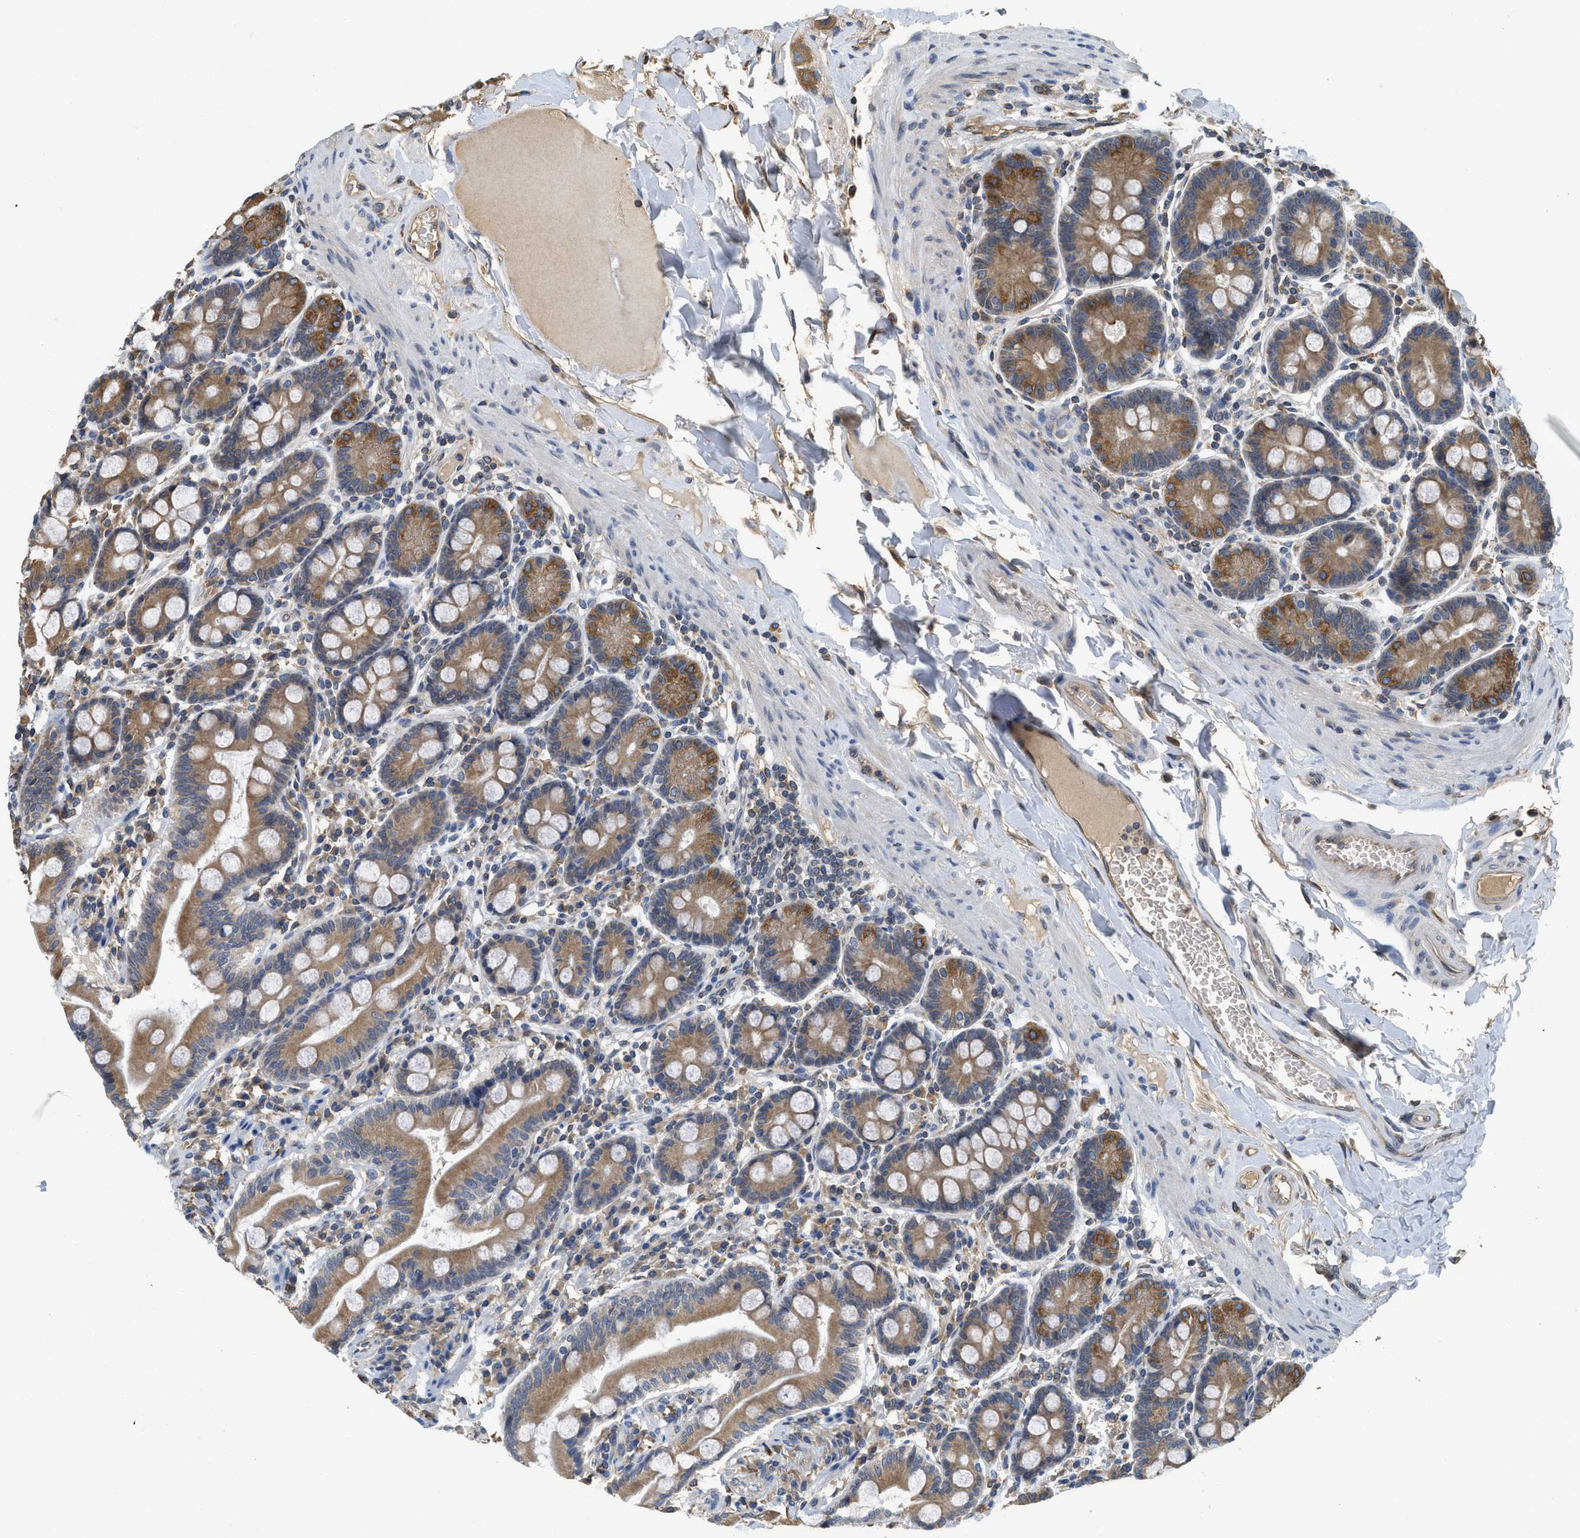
{"staining": {"intensity": "moderate", "quantity": ">75%", "location": "cytoplasmic/membranous"}, "tissue": "duodenum", "cell_type": "Glandular cells", "image_type": "normal", "snomed": [{"axis": "morphology", "description": "Normal tissue, NOS"}, {"axis": "topography", "description": "Duodenum"}], "caption": "The photomicrograph exhibits a brown stain indicating the presence of a protein in the cytoplasmic/membranous of glandular cells in duodenum. The protein is stained brown, and the nuclei are stained in blue (DAB IHC with brightfield microscopy, high magnification).", "gene": "BCAP31", "patient": {"sex": "male", "age": 50}}